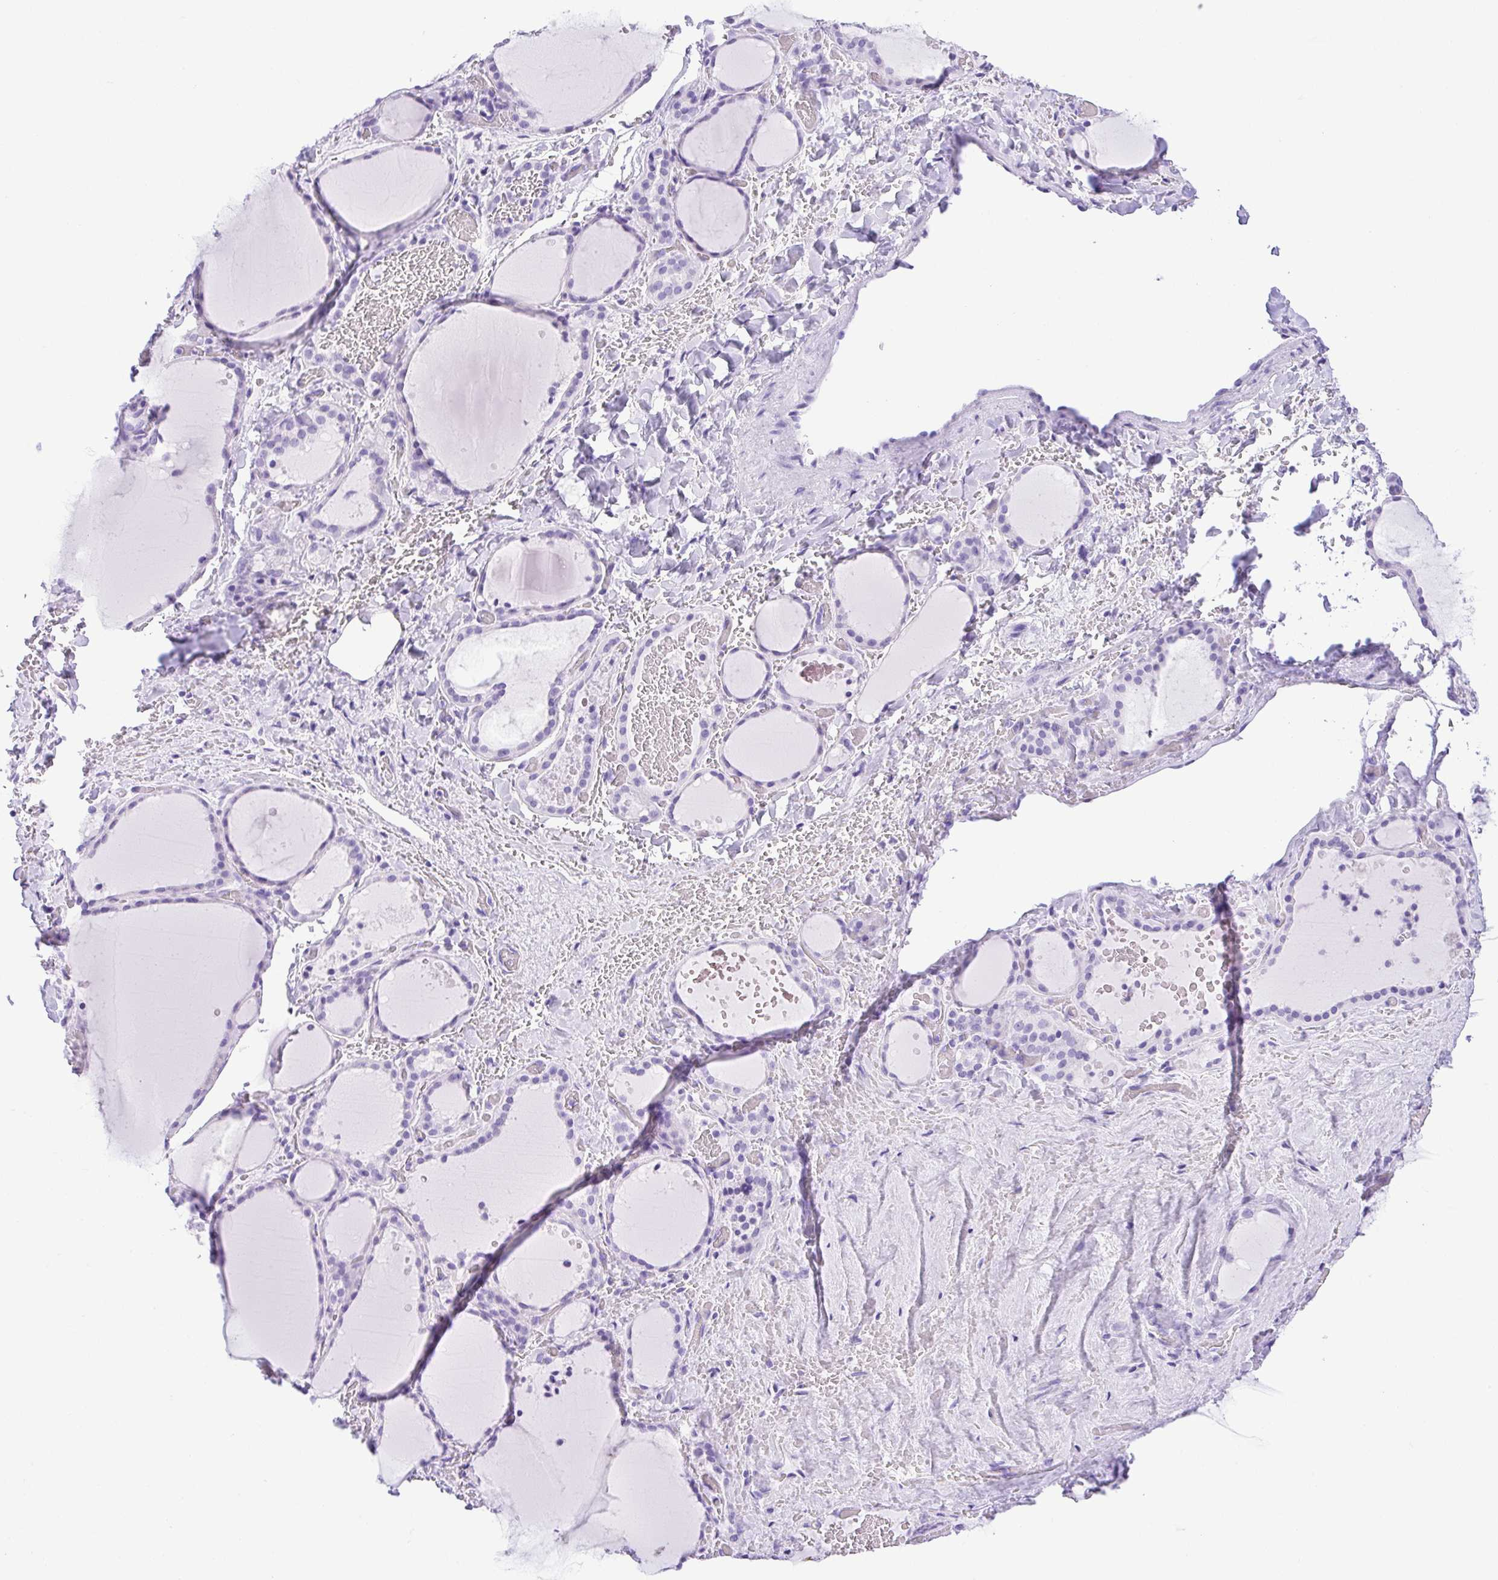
{"staining": {"intensity": "negative", "quantity": "none", "location": "none"}, "tissue": "thyroid gland", "cell_type": "Glandular cells", "image_type": "normal", "snomed": [{"axis": "morphology", "description": "Normal tissue, NOS"}, {"axis": "topography", "description": "Thyroid gland"}], "caption": "An image of human thyroid gland is negative for staining in glandular cells. (DAB immunohistochemistry (IHC) with hematoxylin counter stain).", "gene": "CDSN", "patient": {"sex": "female", "age": 36}}